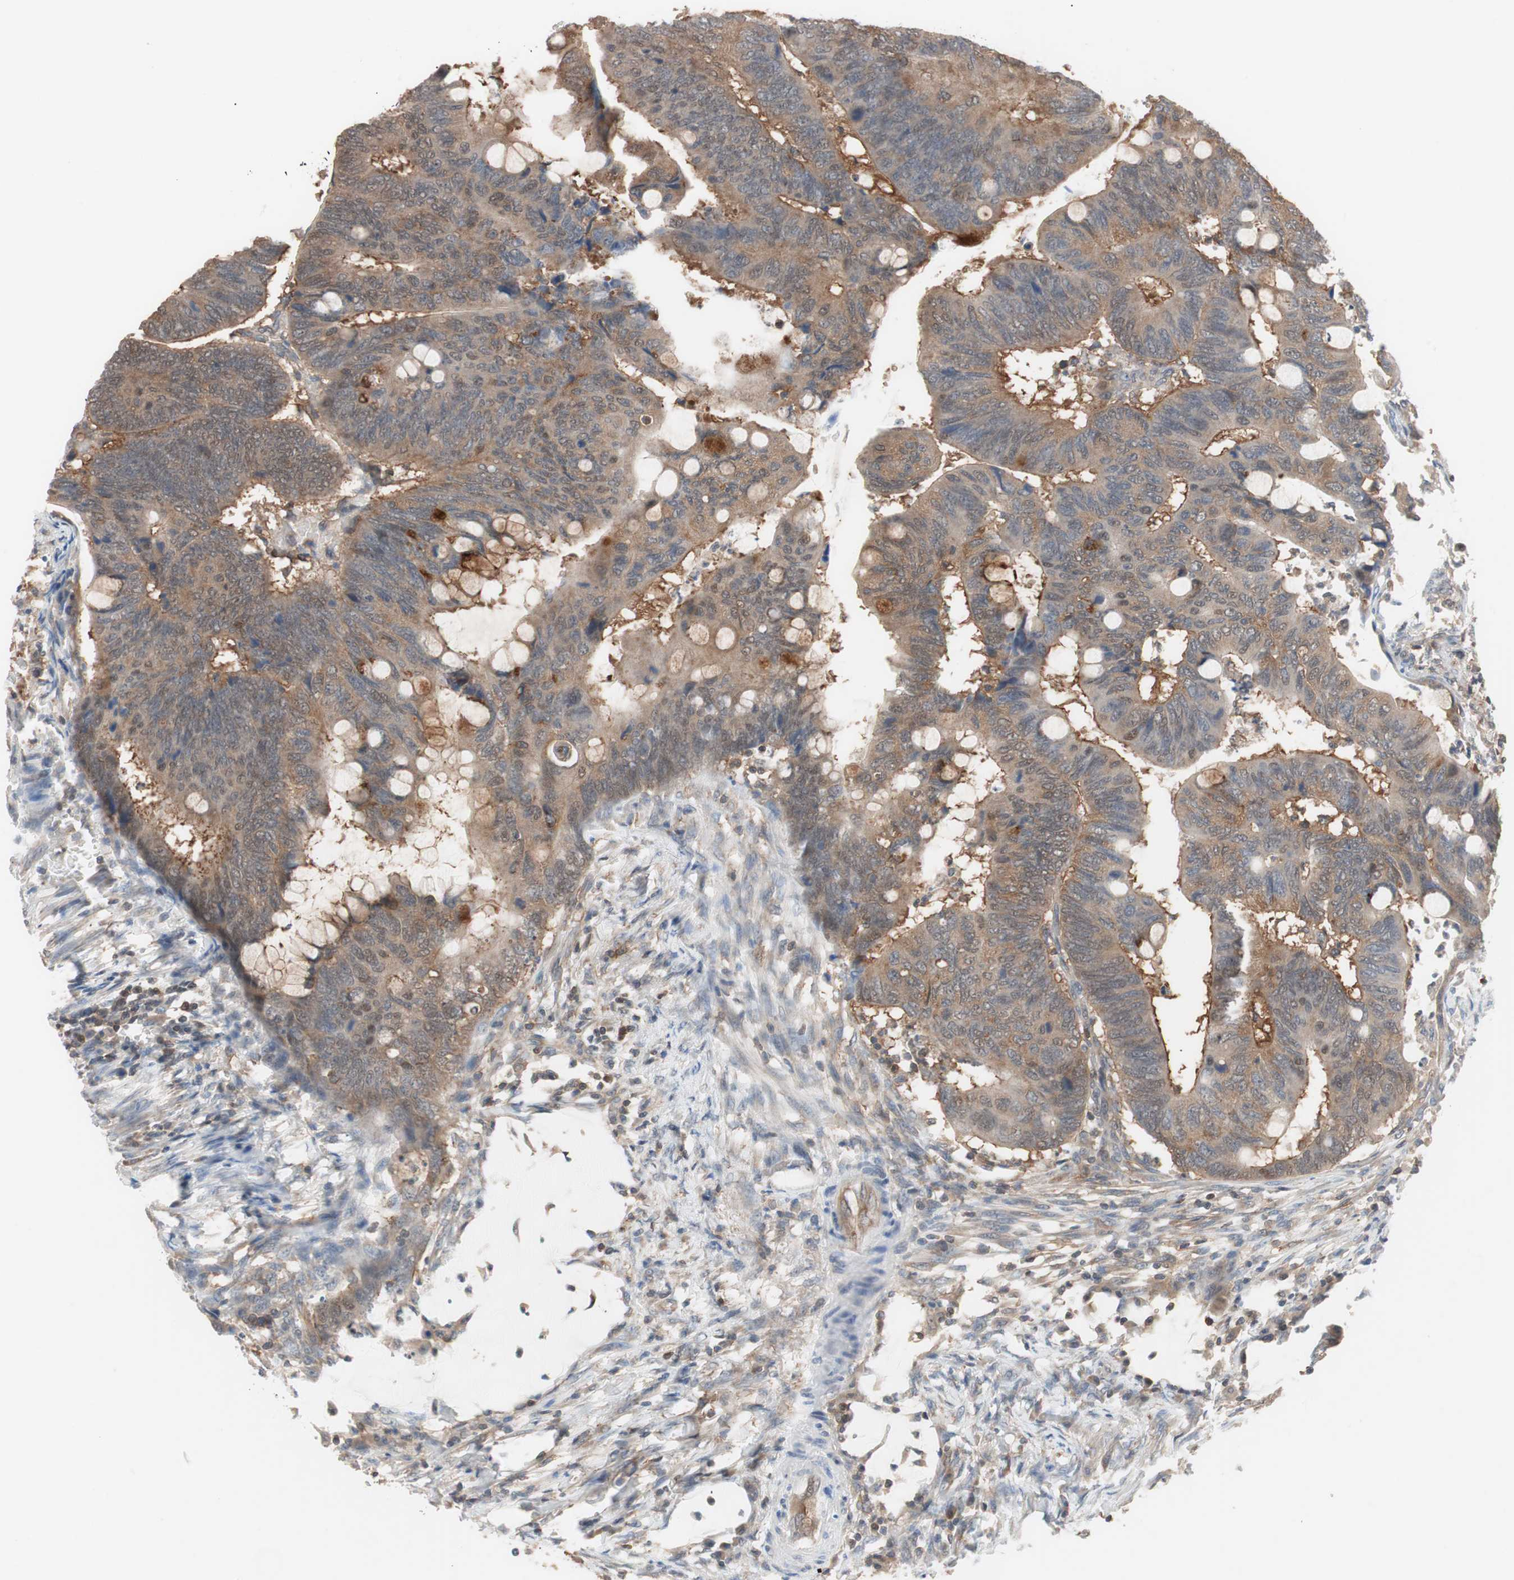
{"staining": {"intensity": "moderate", "quantity": ">75%", "location": "cytoplasmic/membranous"}, "tissue": "colorectal cancer", "cell_type": "Tumor cells", "image_type": "cancer", "snomed": [{"axis": "morphology", "description": "Normal tissue, NOS"}, {"axis": "morphology", "description": "Adenocarcinoma, NOS"}, {"axis": "topography", "description": "Rectum"}, {"axis": "topography", "description": "Peripheral nerve tissue"}], "caption": "Immunohistochemistry photomicrograph of colorectal cancer (adenocarcinoma) stained for a protein (brown), which exhibits medium levels of moderate cytoplasmic/membranous expression in about >75% of tumor cells.", "gene": "GALT", "patient": {"sex": "male", "age": 92}}